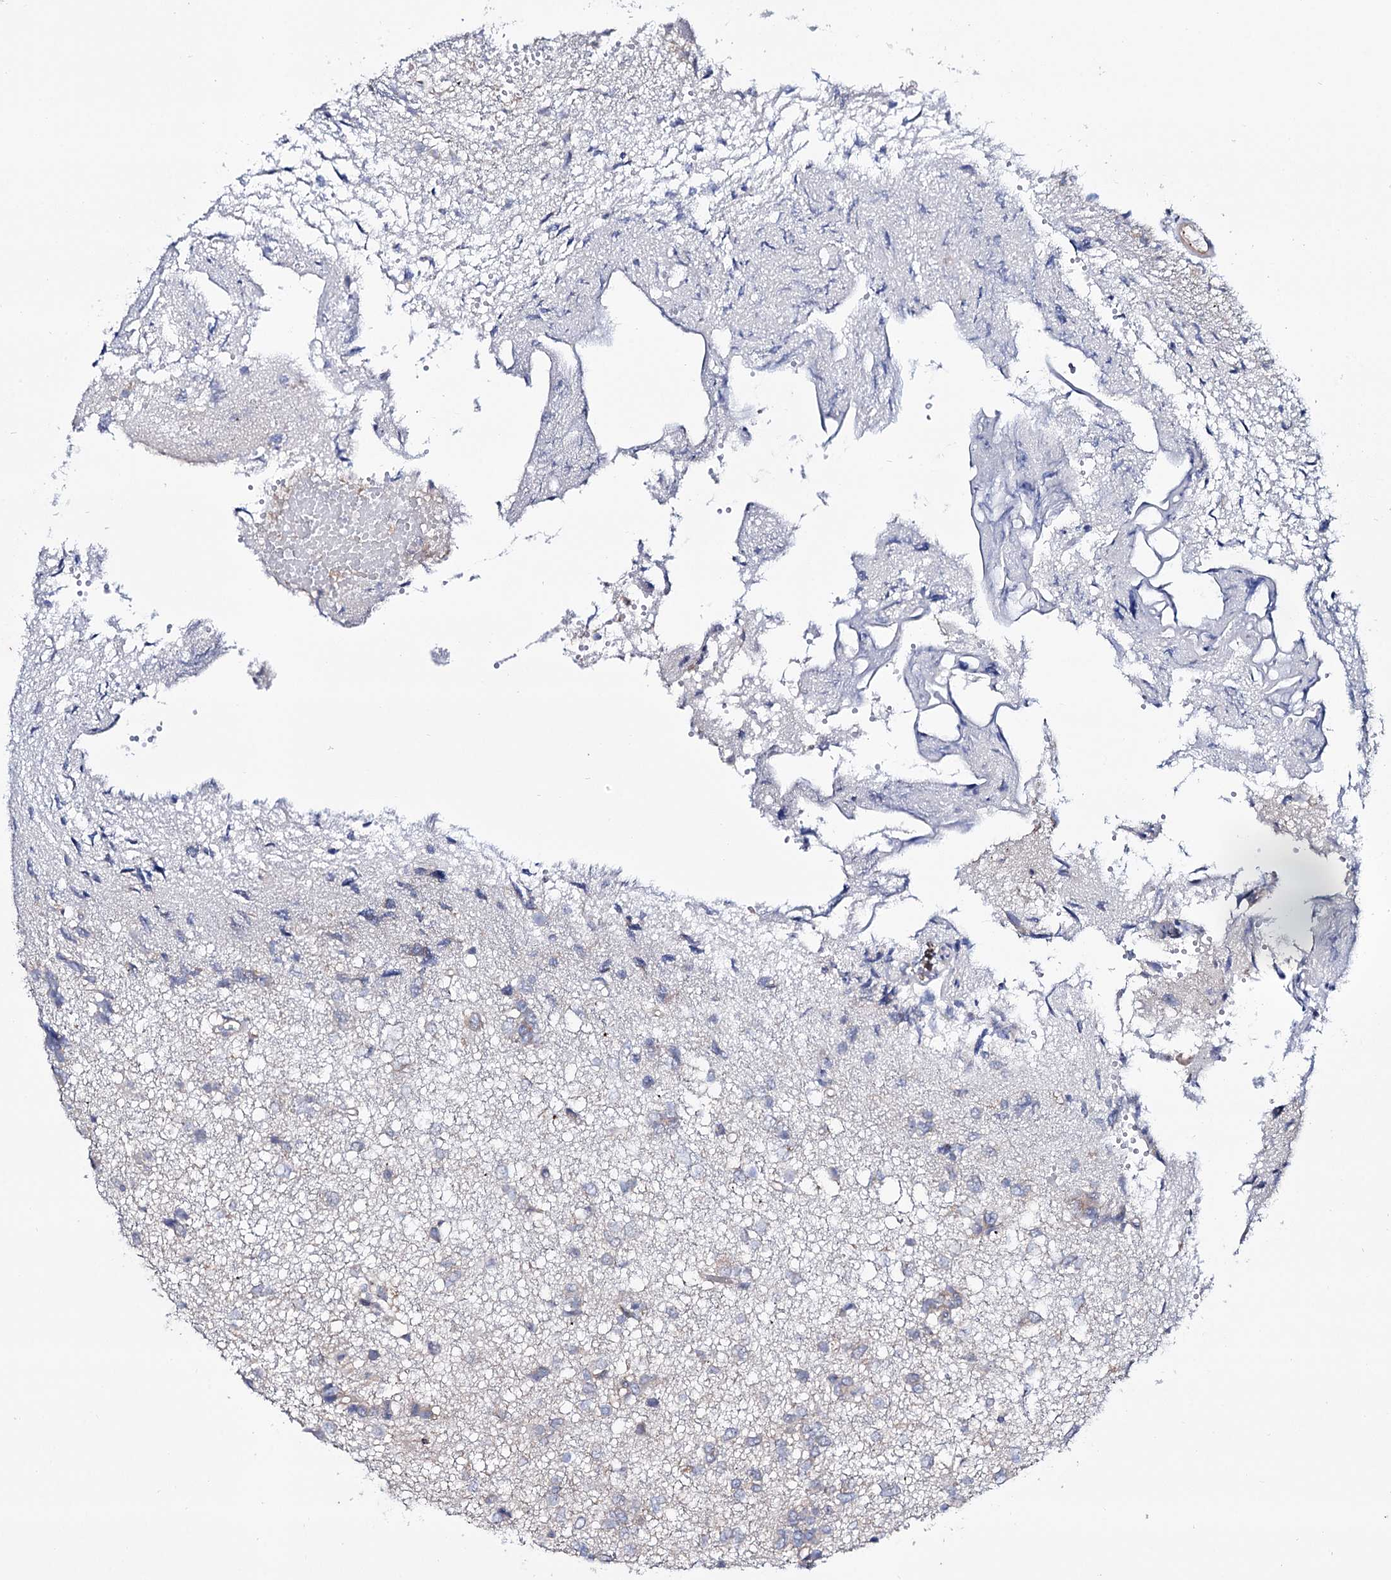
{"staining": {"intensity": "weak", "quantity": "<25%", "location": "cytoplasmic/membranous"}, "tissue": "glioma", "cell_type": "Tumor cells", "image_type": "cancer", "snomed": [{"axis": "morphology", "description": "Glioma, malignant, High grade"}, {"axis": "topography", "description": "Brain"}], "caption": "Immunohistochemistry photomicrograph of neoplastic tissue: human malignant glioma (high-grade) stained with DAB (3,3'-diaminobenzidine) displays no significant protein expression in tumor cells. (DAB (3,3'-diaminobenzidine) immunohistochemistry visualized using brightfield microscopy, high magnification).", "gene": "SEC24A", "patient": {"sex": "female", "age": 59}}